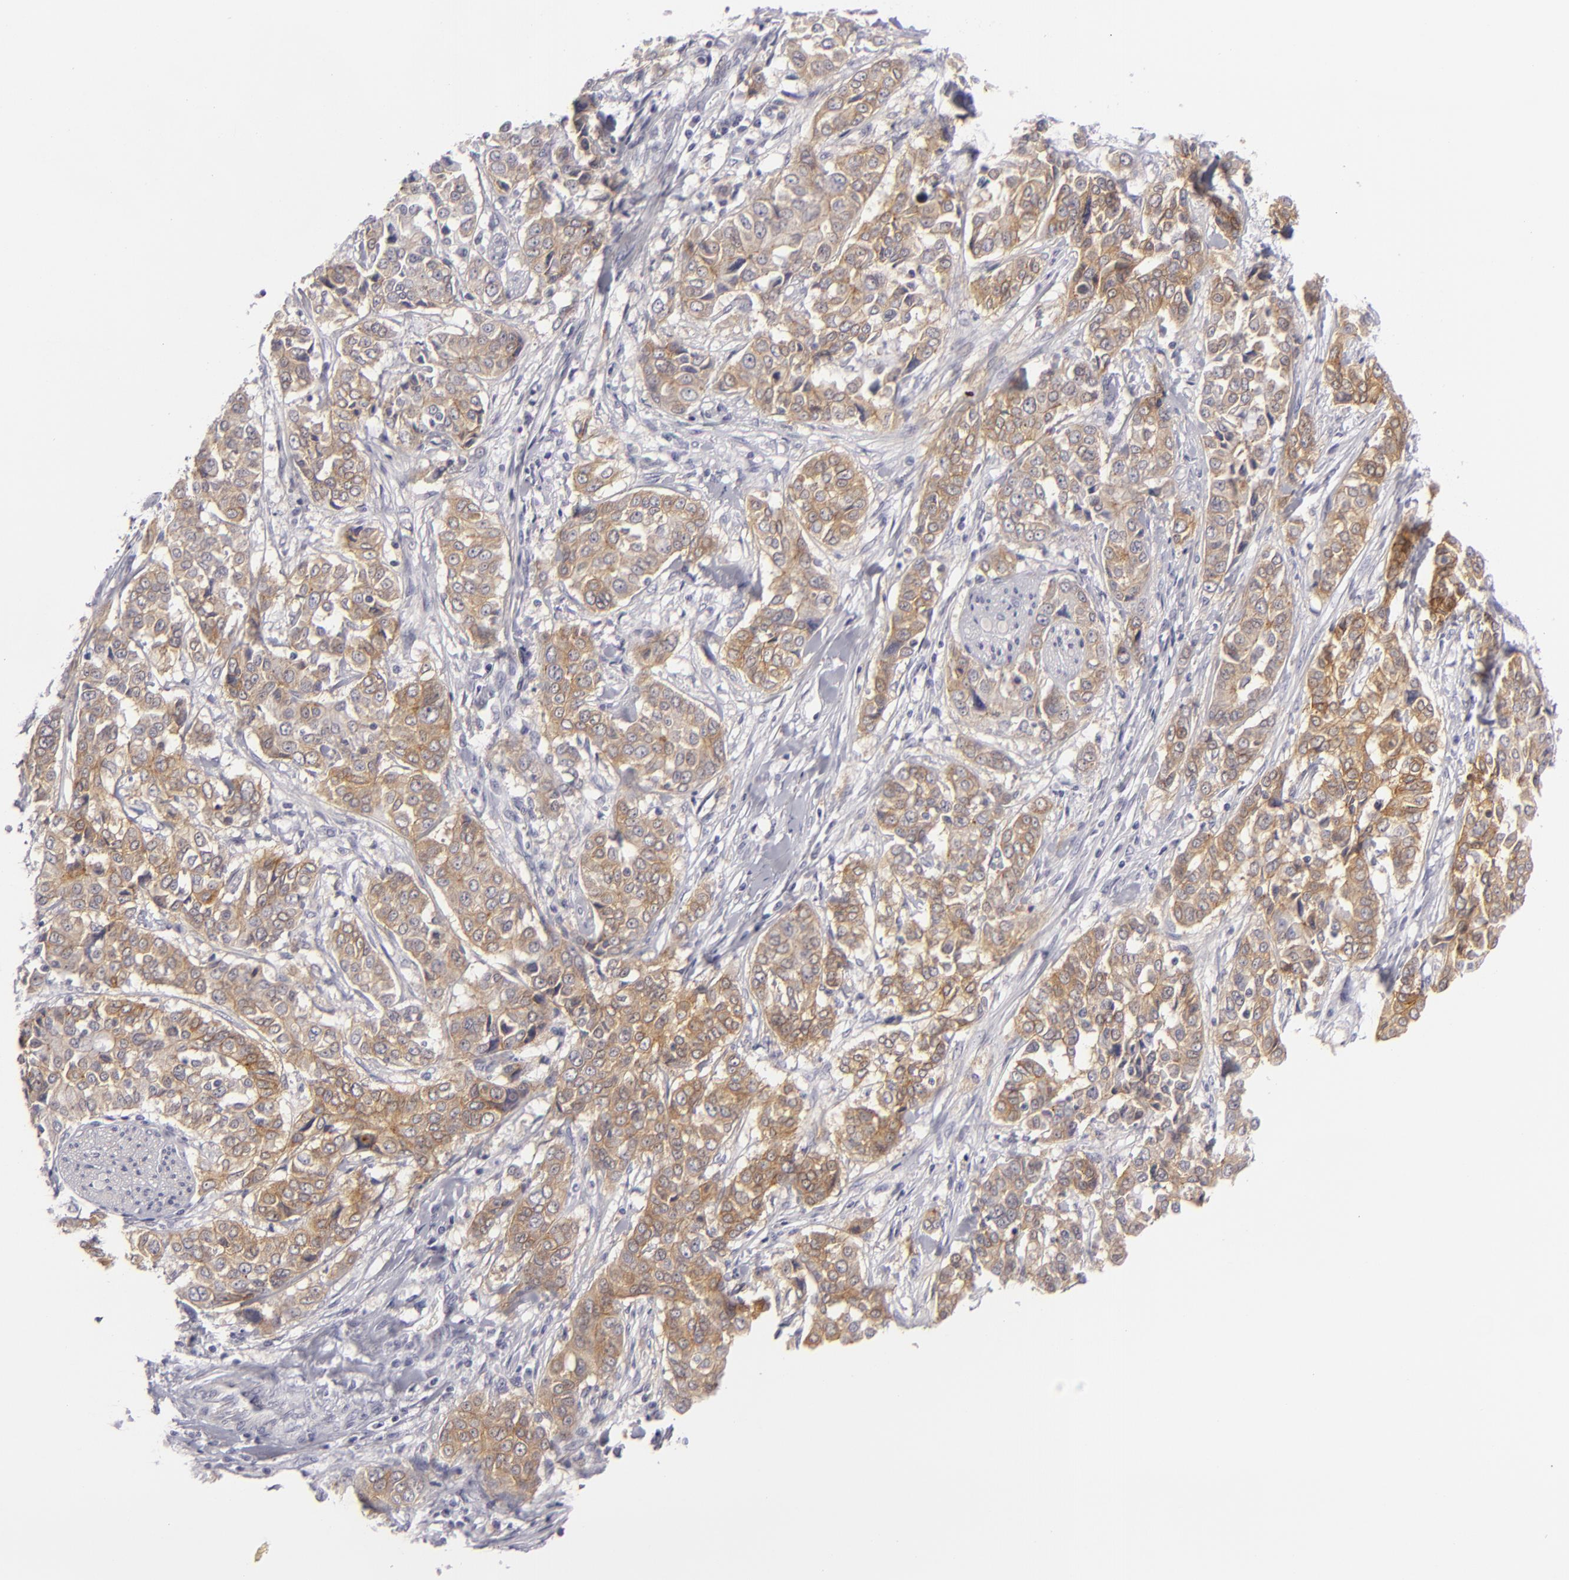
{"staining": {"intensity": "moderate", "quantity": "25%-75%", "location": "cytoplasmic/membranous"}, "tissue": "pancreatic cancer", "cell_type": "Tumor cells", "image_type": "cancer", "snomed": [{"axis": "morphology", "description": "Adenocarcinoma, NOS"}, {"axis": "topography", "description": "Pancreas"}], "caption": "Adenocarcinoma (pancreatic) was stained to show a protein in brown. There is medium levels of moderate cytoplasmic/membranous staining in about 25%-75% of tumor cells.", "gene": "JUP", "patient": {"sex": "female", "age": 52}}